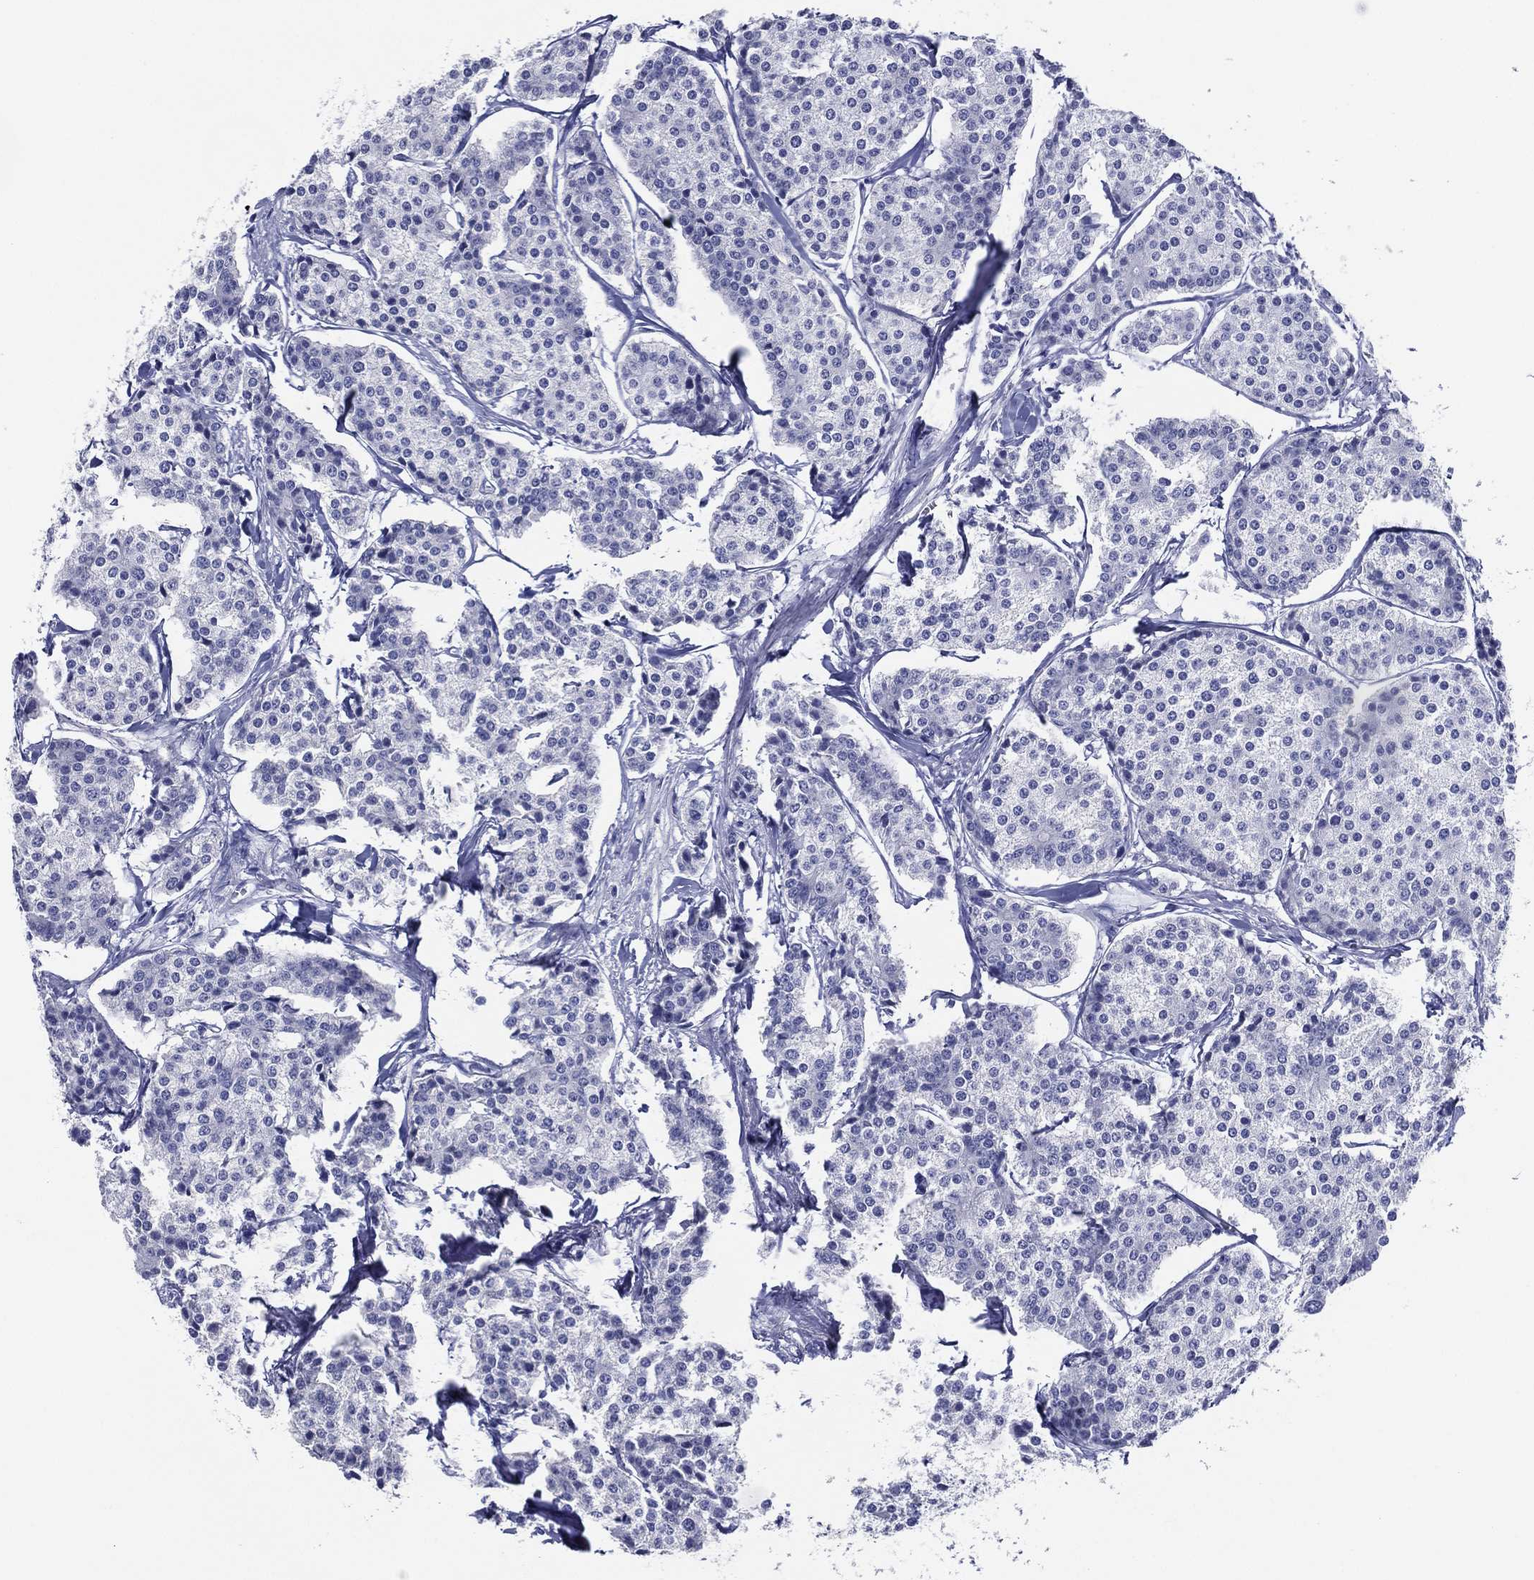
{"staining": {"intensity": "negative", "quantity": "none", "location": "none"}, "tissue": "carcinoid", "cell_type": "Tumor cells", "image_type": "cancer", "snomed": [{"axis": "morphology", "description": "Carcinoid, malignant, NOS"}, {"axis": "topography", "description": "Small intestine"}], "caption": "Carcinoid stained for a protein using immunohistochemistry reveals no staining tumor cells.", "gene": "TFAP2A", "patient": {"sex": "female", "age": 65}}